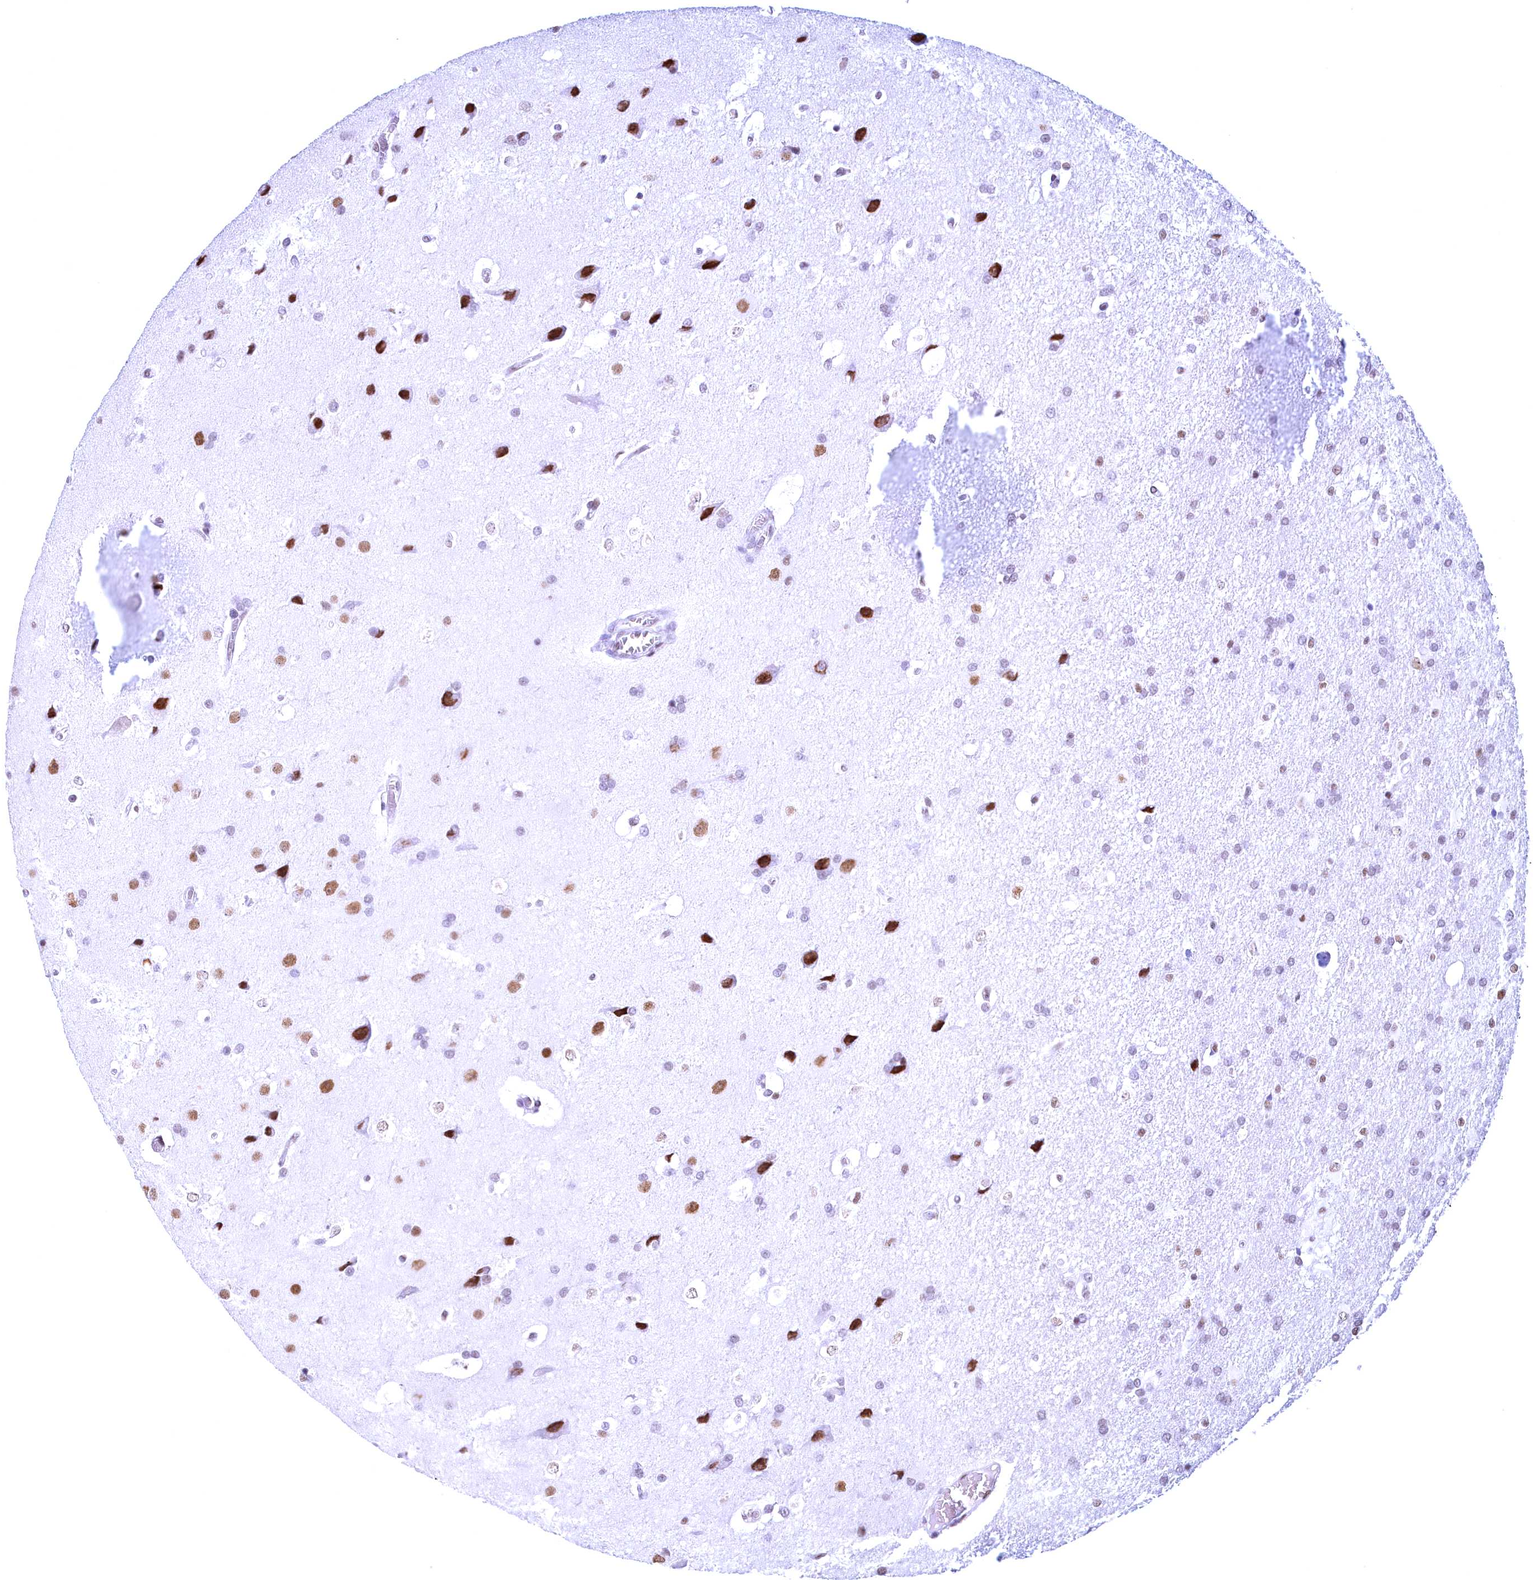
{"staining": {"intensity": "moderate", "quantity": "25%-75%", "location": "nuclear"}, "tissue": "glioma", "cell_type": "Tumor cells", "image_type": "cancer", "snomed": [{"axis": "morphology", "description": "Glioma, malignant, Low grade"}, {"axis": "topography", "description": "Brain"}], "caption": "A photomicrograph of glioma stained for a protein reveals moderate nuclear brown staining in tumor cells. The protein is shown in brown color, while the nuclei are stained blue.", "gene": "CDC26", "patient": {"sex": "male", "age": 66}}